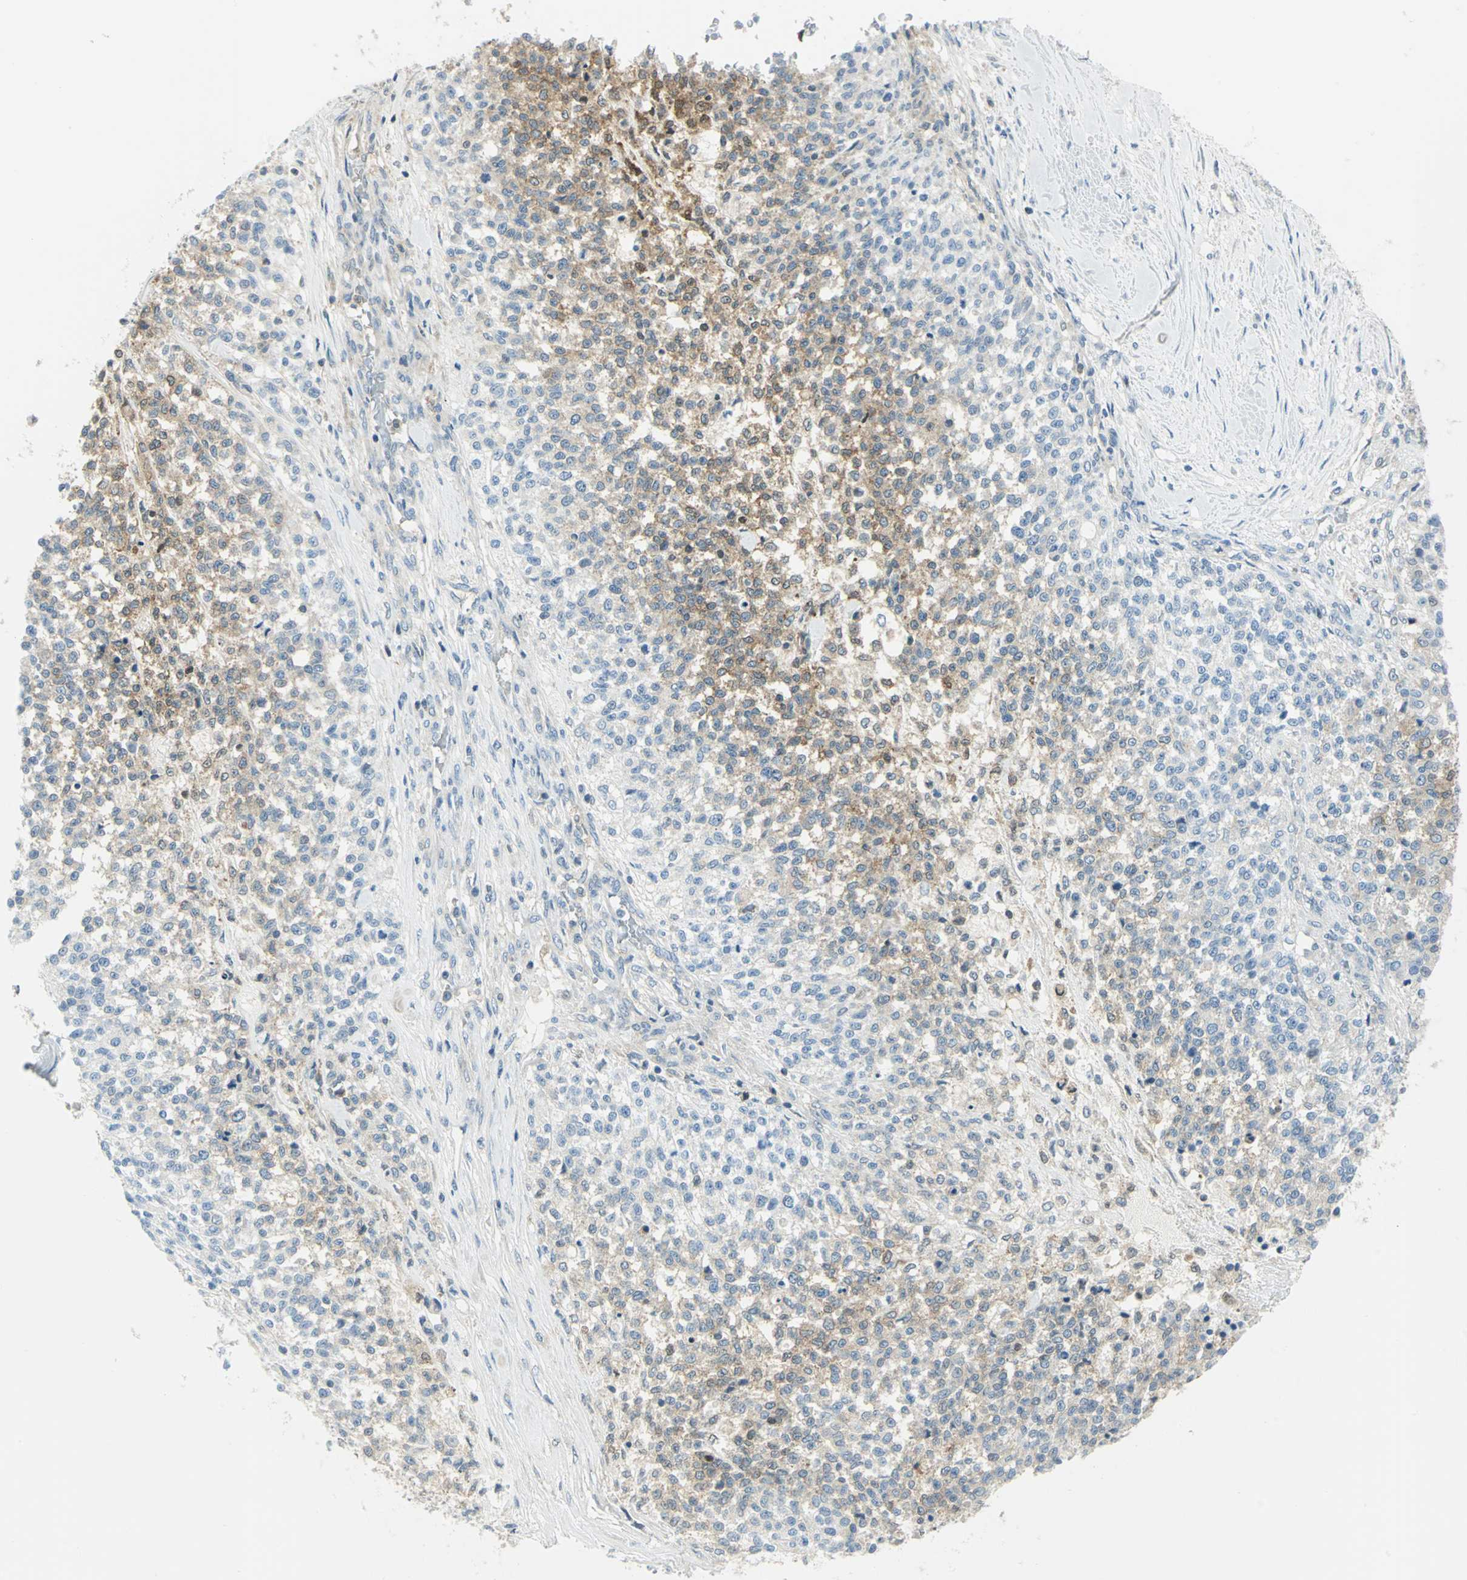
{"staining": {"intensity": "moderate", "quantity": "<25%", "location": "cytoplasmic/membranous"}, "tissue": "testis cancer", "cell_type": "Tumor cells", "image_type": "cancer", "snomed": [{"axis": "morphology", "description": "Seminoma, NOS"}, {"axis": "topography", "description": "Testis"}], "caption": "An image of testis cancer (seminoma) stained for a protein exhibits moderate cytoplasmic/membranous brown staining in tumor cells. (Brightfield microscopy of DAB IHC at high magnification).", "gene": "ALDOA", "patient": {"sex": "male", "age": 59}}